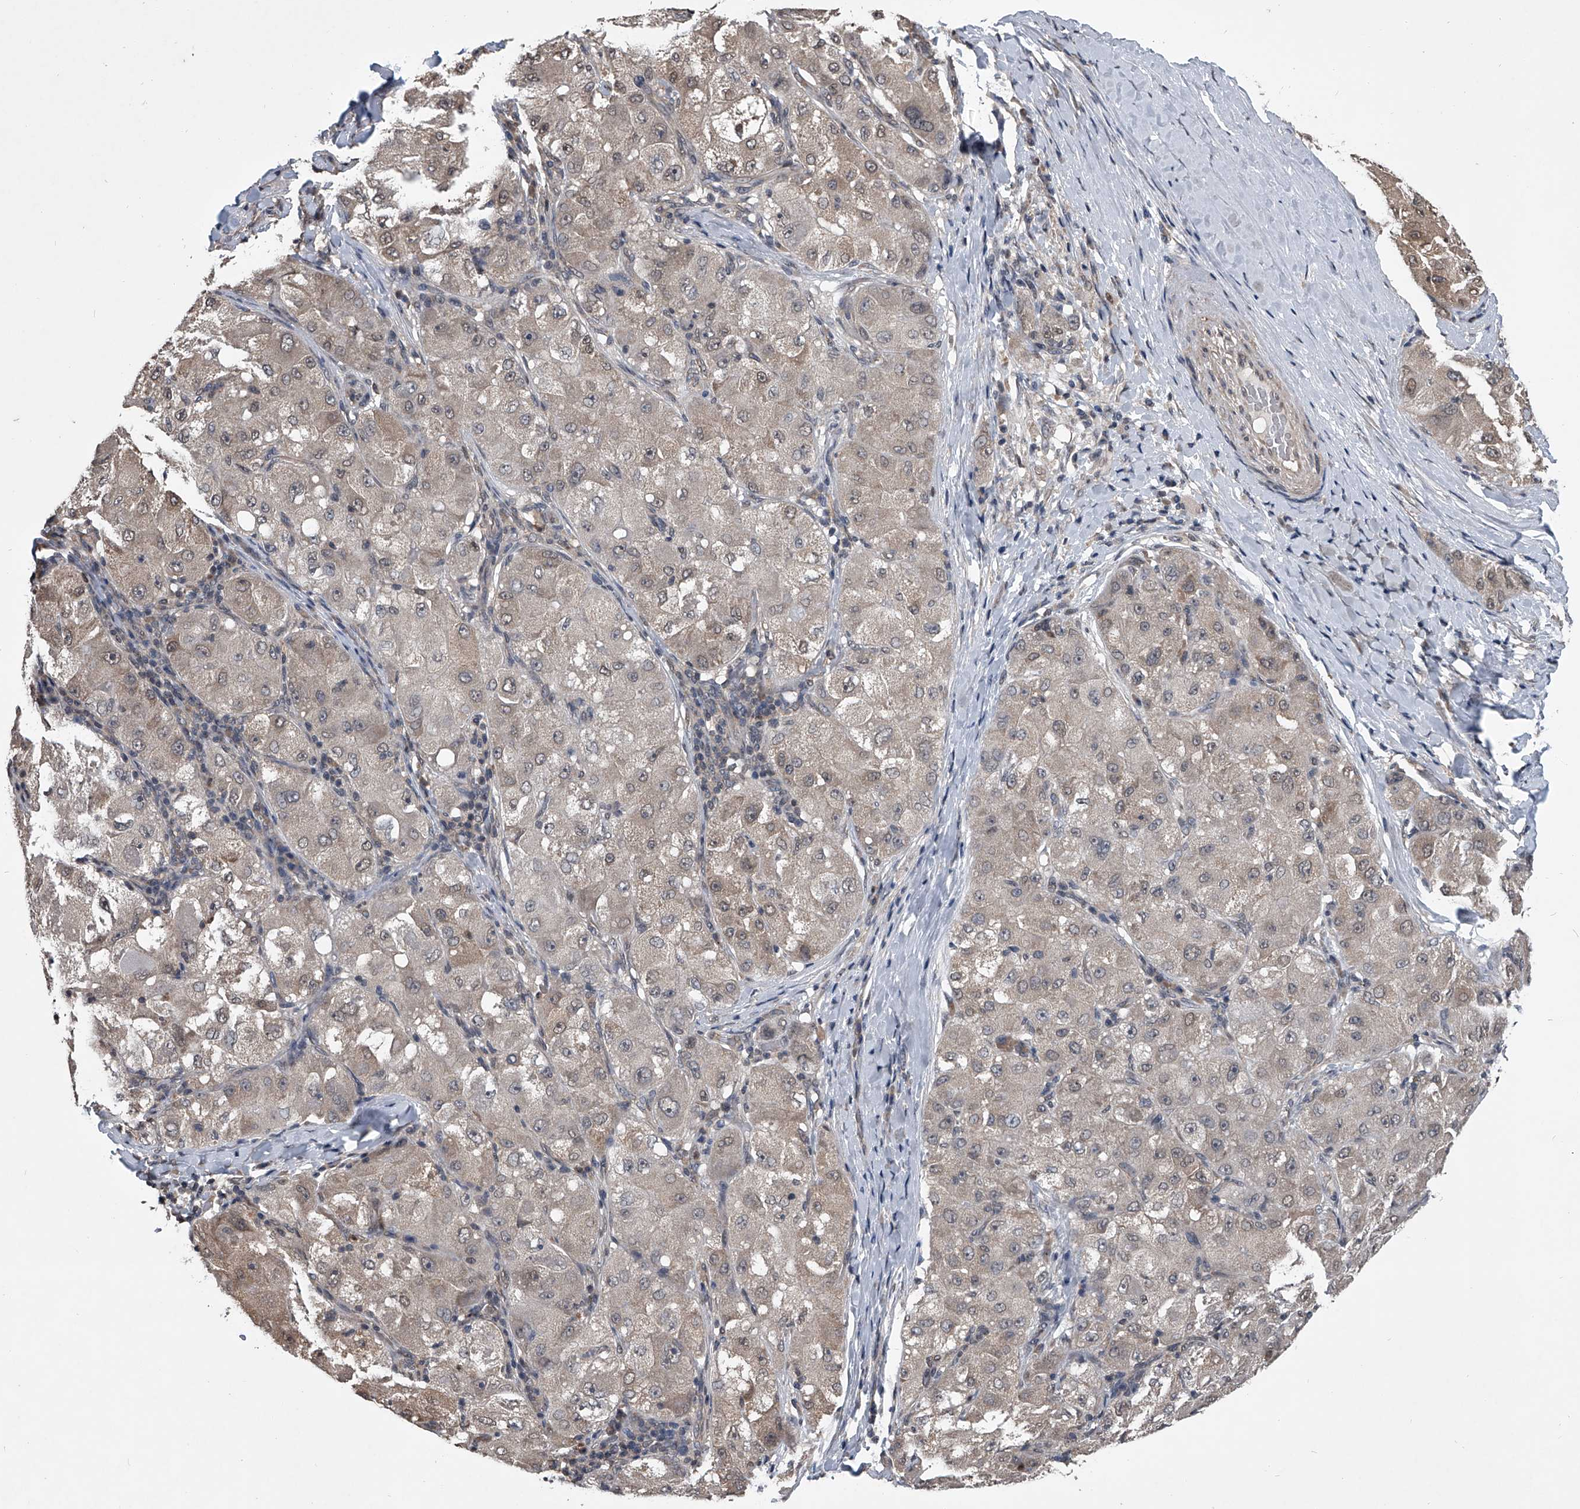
{"staining": {"intensity": "weak", "quantity": "25%-75%", "location": "cytoplasmic/membranous,nuclear"}, "tissue": "liver cancer", "cell_type": "Tumor cells", "image_type": "cancer", "snomed": [{"axis": "morphology", "description": "Carcinoma, Hepatocellular, NOS"}, {"axis": "topography", "description": "Liver"}], "caption": "Protein expression analysis of hepatocellular carcinoma (liver) demonstrates weak cytoplasmic/membranous and nuclear expression in approximately 25%-75% of tumor cells.", "gene": "TSNAX", "patient": {"sex": "male", "age": 80}}